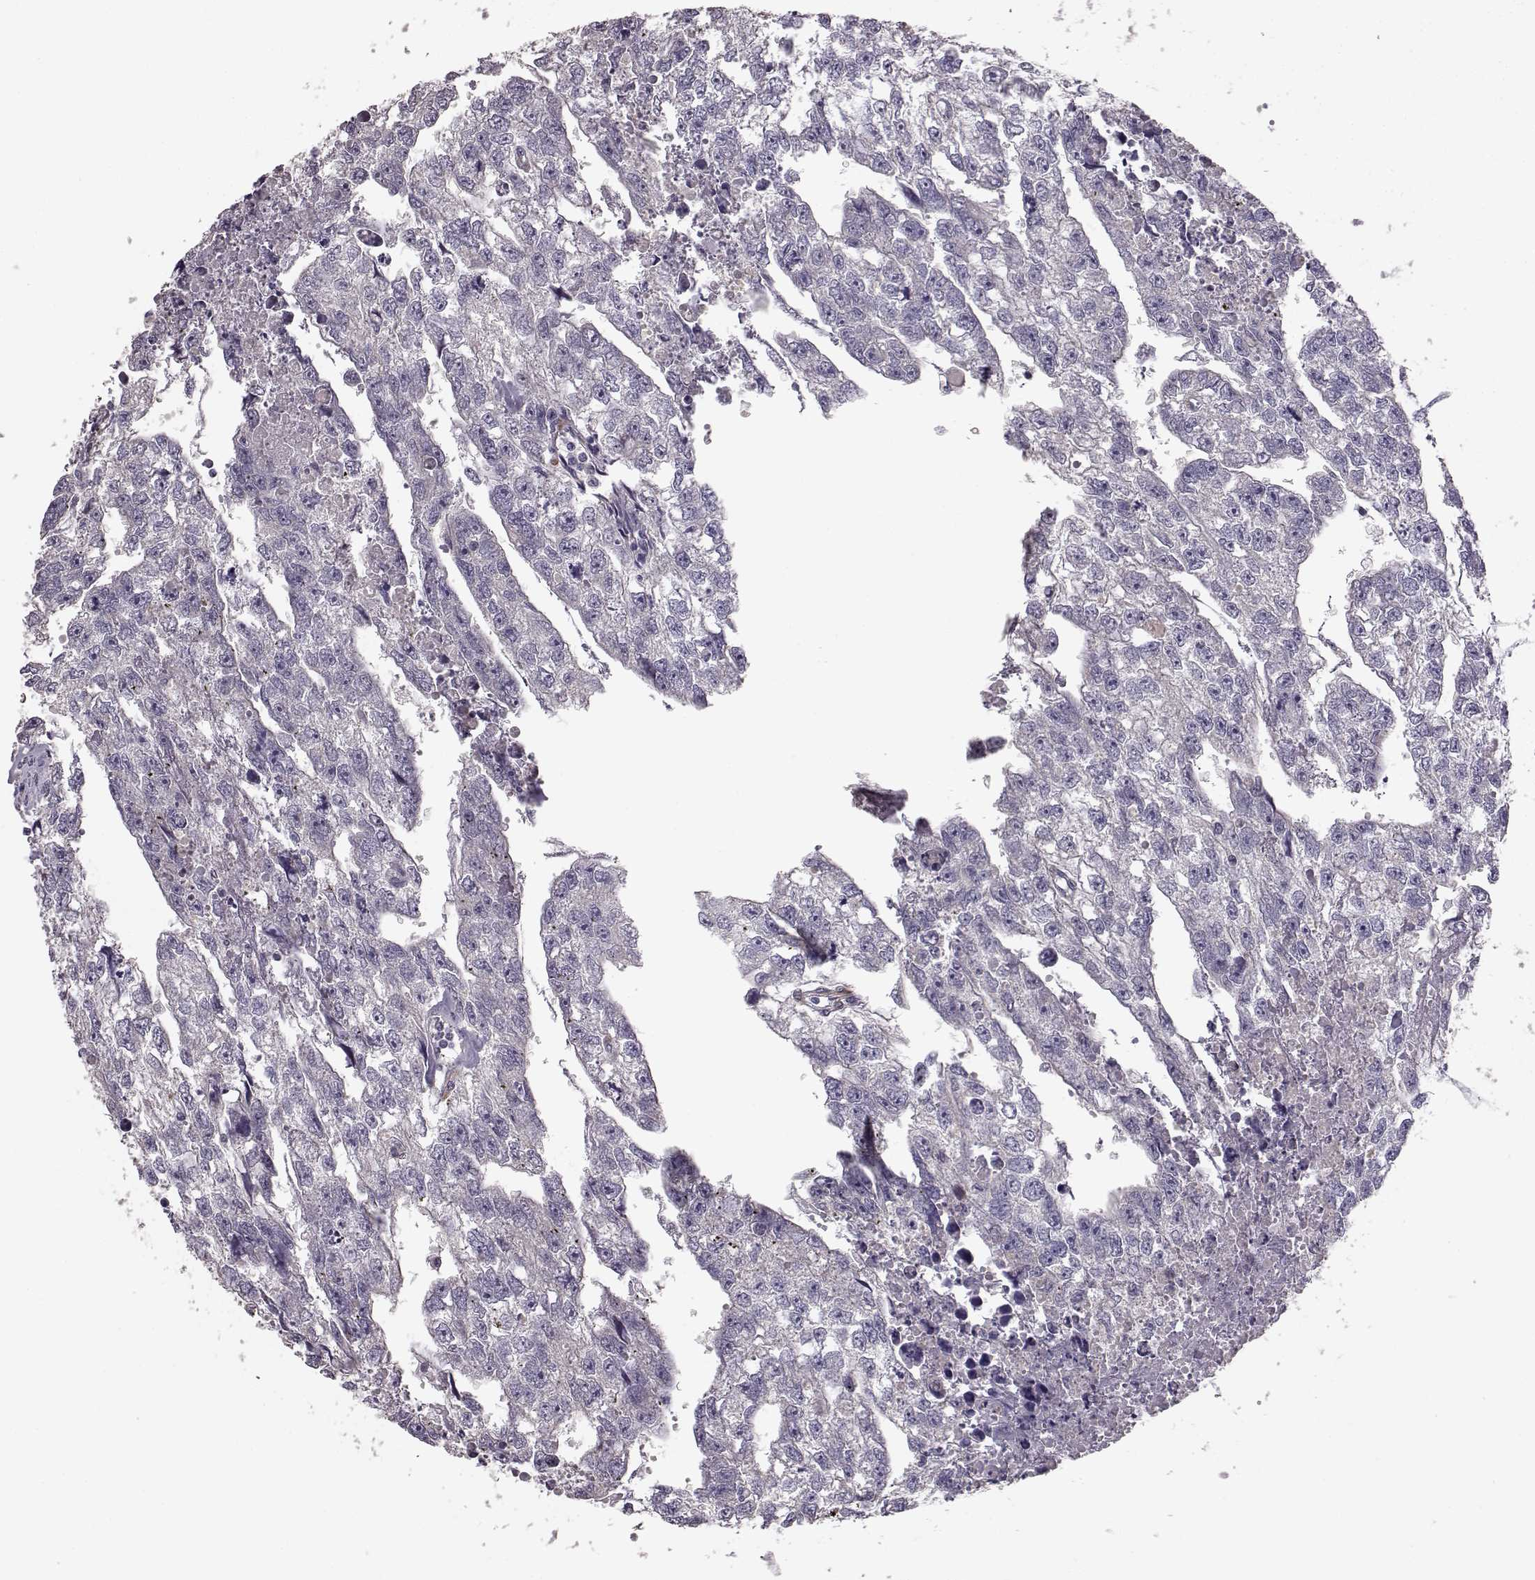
{"staining": {"intensity": "negative", "quantity": "none", "location": "none"}, "tissue": "testis cancer", "cell_type": "Tumor cells", "image_type": "cancer", "snomed": [{"axis": "morphology", "description": "Carcinoma, Embryonal, NOS"}, {"axis": "morphology", "description": "Teratoma, malignant, NOS"}, {"axis": "topography", "description": "Testis"}], "caption": "Immunohistochemistry histopathology image of testis cancer (malignant teratoma) stained for a protein (brown), which demonstrates no staining in tumor cells.", "gene": "GHR", "patient": {"sex": "male", "age": 44}}